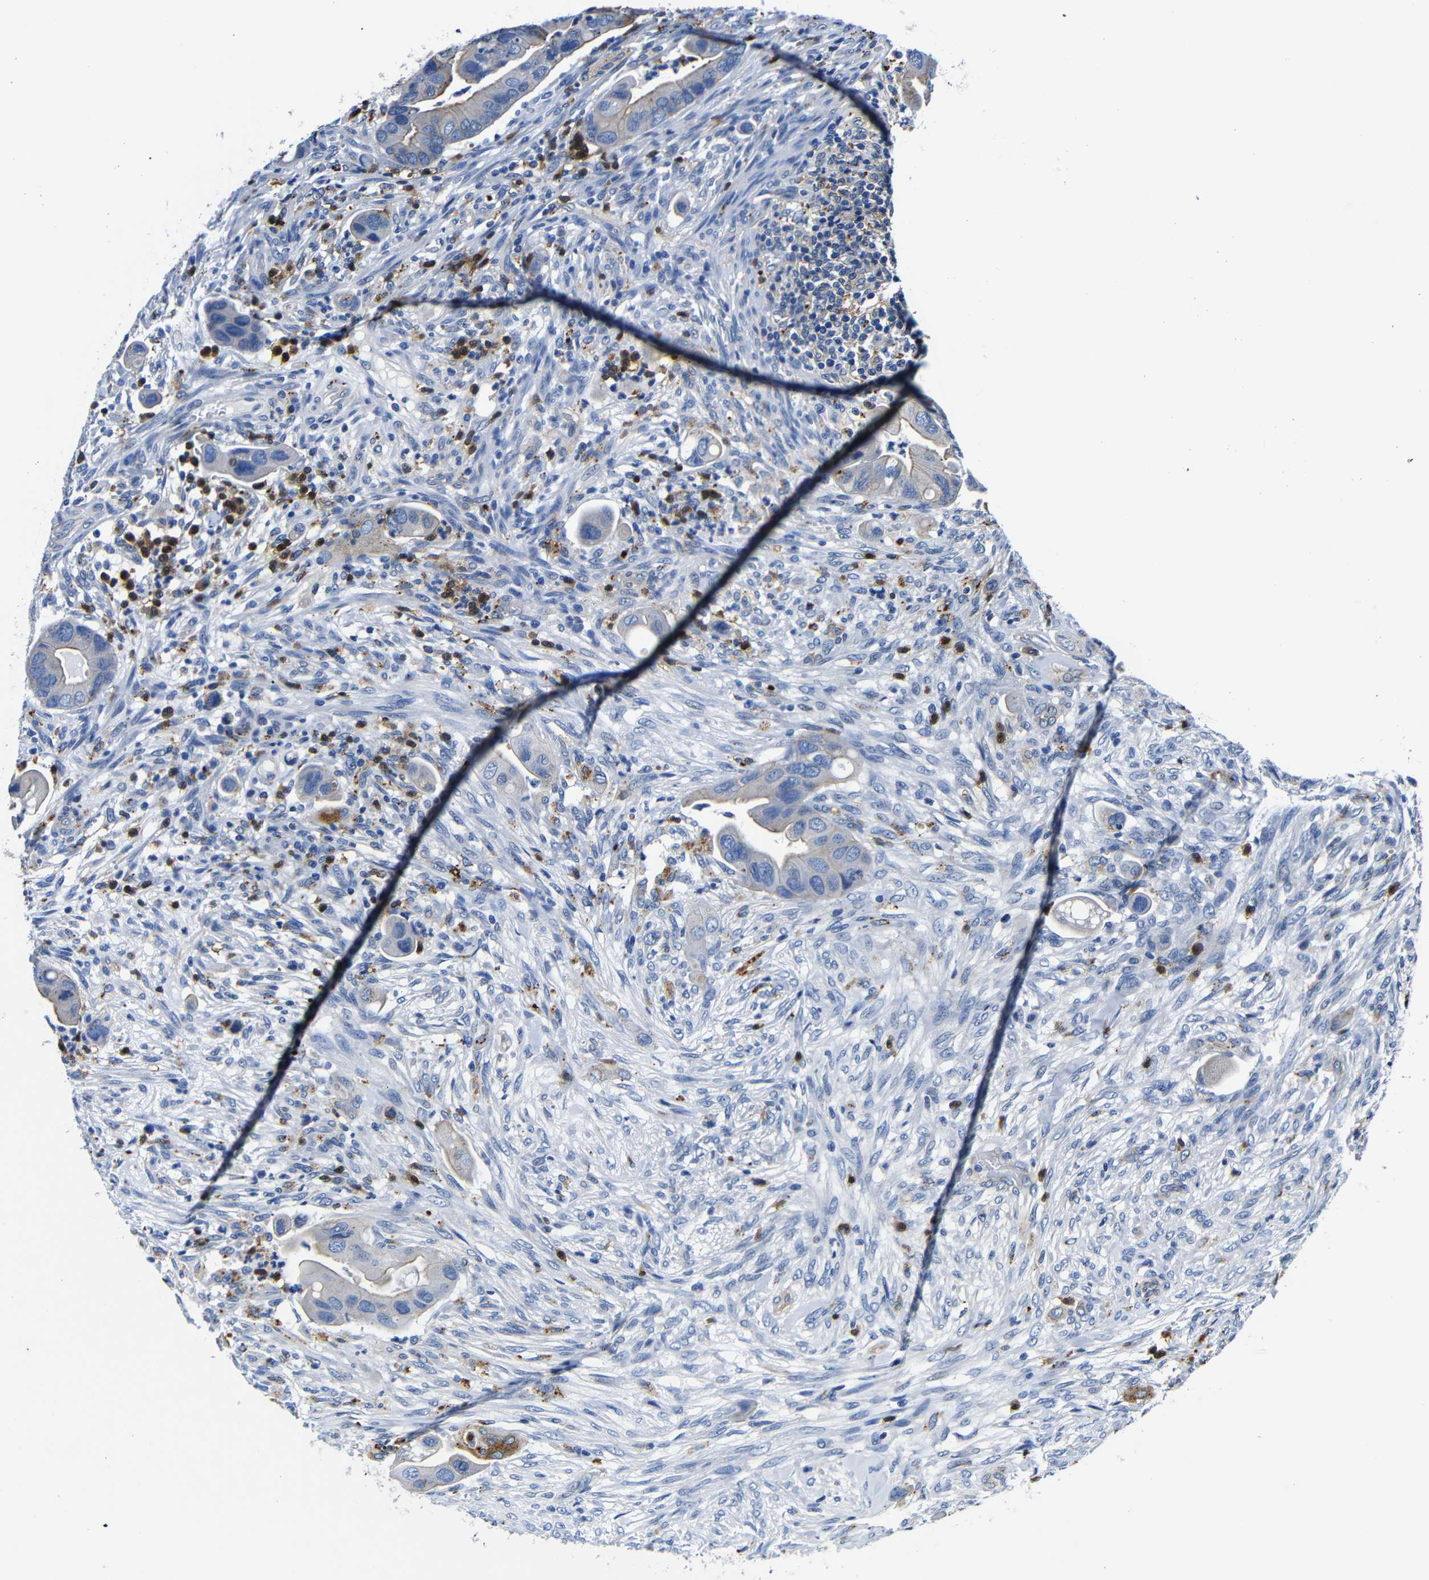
{"staining": {"intensity": "moderate", "quantity": "<25%", "location": "cytoplasmic/membranous"}, "tissue": "colorectal cancer", "cell_type": "Tumor cells", "image_type": "cancer", "snomed": [{"axis": "morphology", "description": "Adenocarcinoma, NOS"}, {"axis": "topography", "description": "Rectum"}], "caption": "Colorectal adenocarcinoma stained with a protein marker demonstrates moderate staining in tumor cells.", "gene": "GIMAP2", "patient": {"sex": "female", "age": 57}}